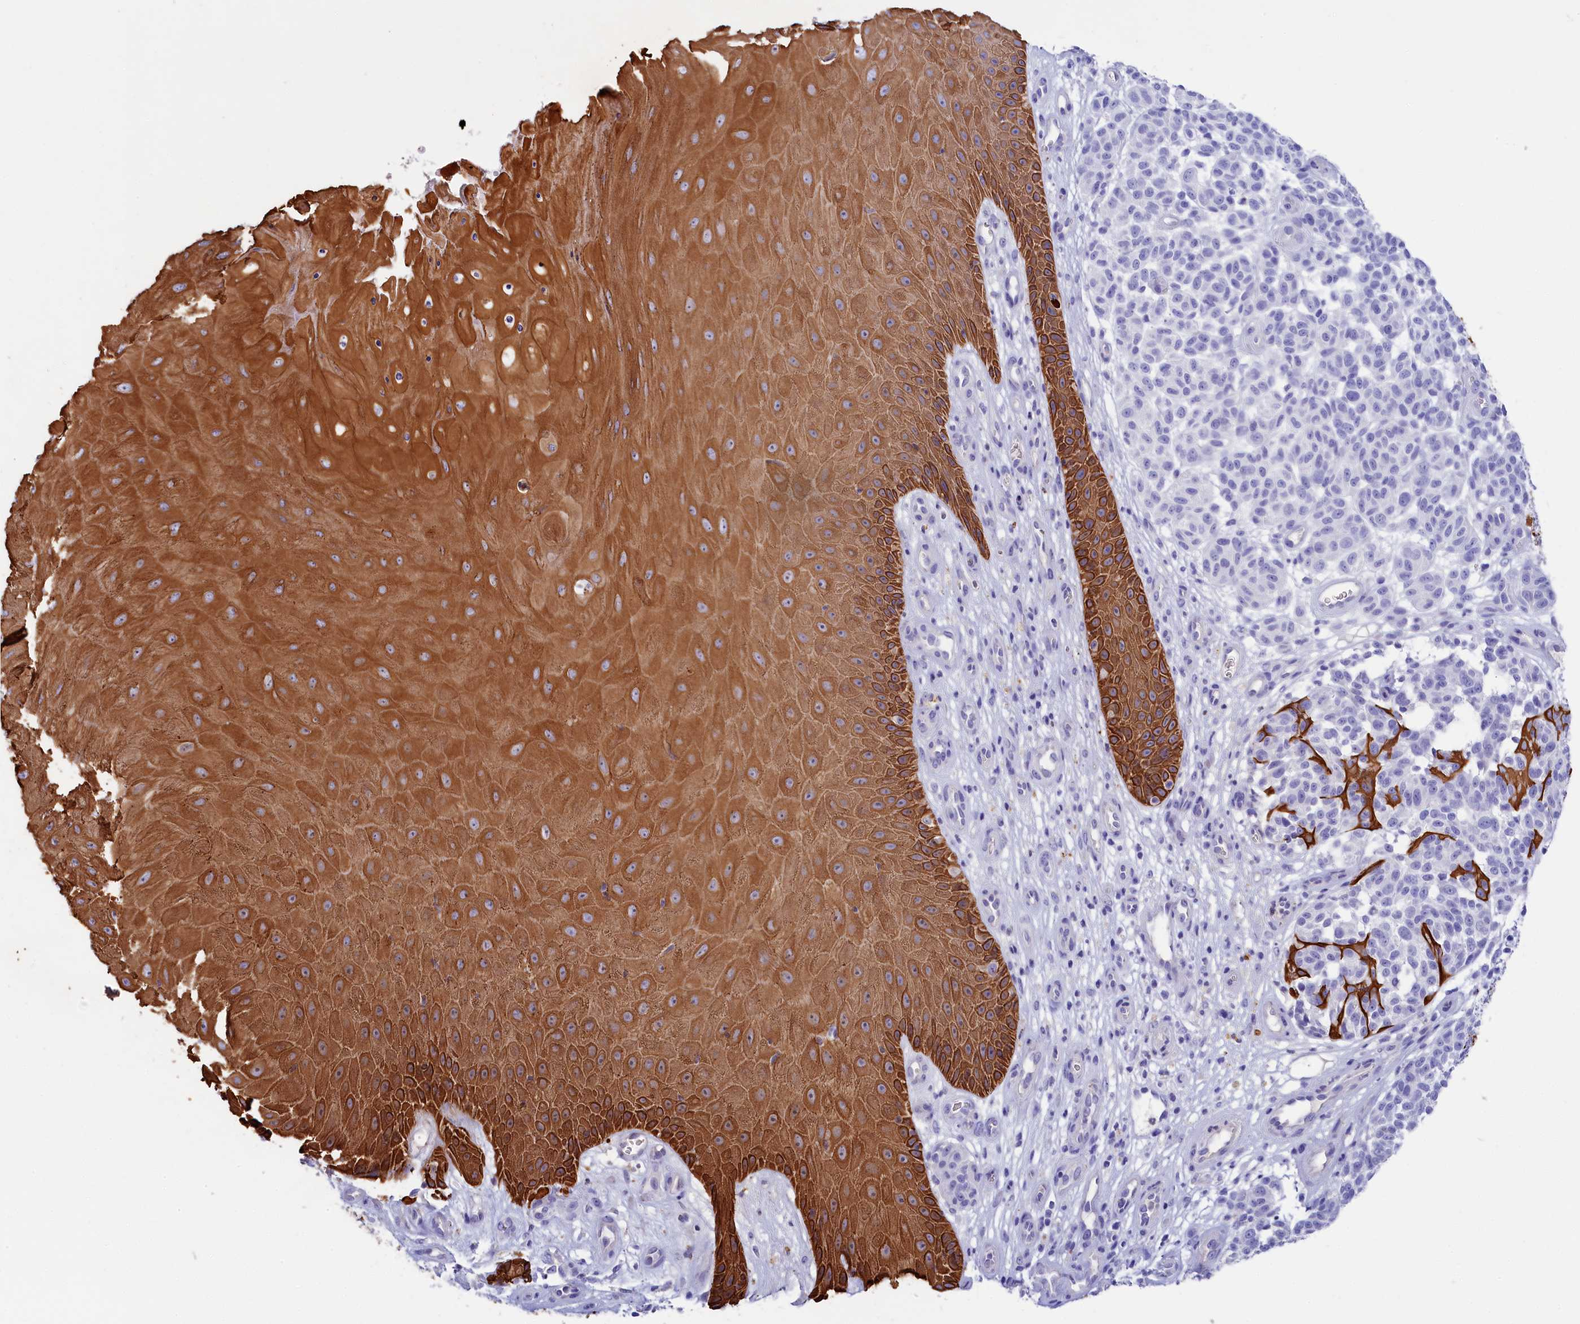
{"staining": {"intensity": "negative", "quantity": "none", "location": "none"}, "tissue": "melanoma", "cell_type": "Tumor cells", "image_type": "cancer", "snomed": [{"axis": "morphology", "description": "Malignant melanoma, NOS"}, {"axis": "topography", "description": "Skin"}], "caption": "A histopathology image of malignant melanoma stained for a protein exhibits no brown staining in tumor cells. (Stains: DAB immunohistochemistry (IHC) with hematoxylin counter stain, Microscopy: brightfield microscopy at high magnification).", "gene": "SULT2A1", "patient": {"sex": "male", "age": 49}}